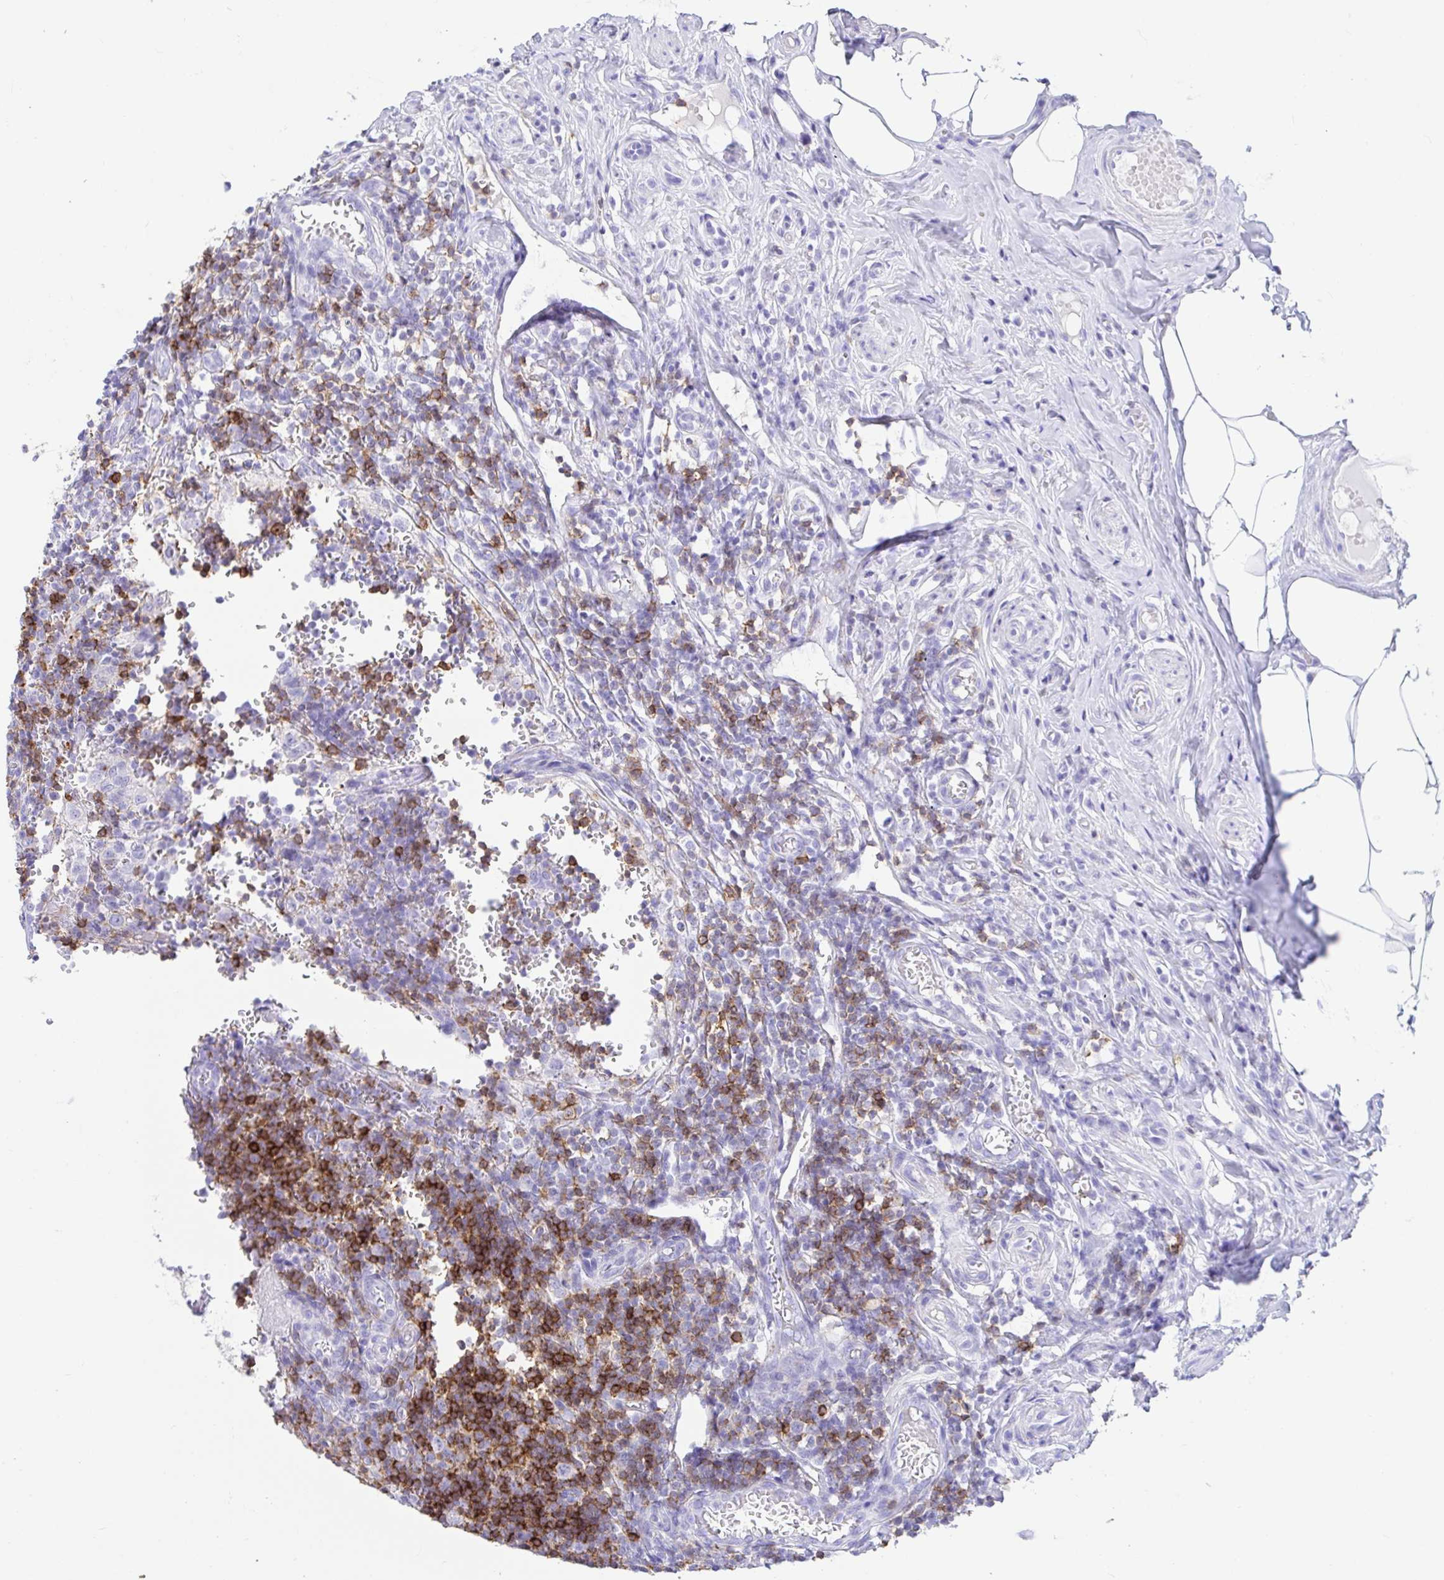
{"staining": {"intensity": "negative", "quantity": "none", "location": "none"}, "tissue": "appendix", "cell_type": "Glandular cells", "image_type": "normal", "snomed": [{"axis": "morphology", "description": "Normal tissue, NOS"}, {"axis": "topography", "description": "Appendix"}], "caption": "Glandular cells are negative for brown protein staining in unremarkable appendix. (Stains: DAB immunohistochemistry with hematoxylin counter stain, Microscopy: brightfield microscopy at high magnification).", "gene": "CD5", "patient": {"sex": "male", "age": 18}}